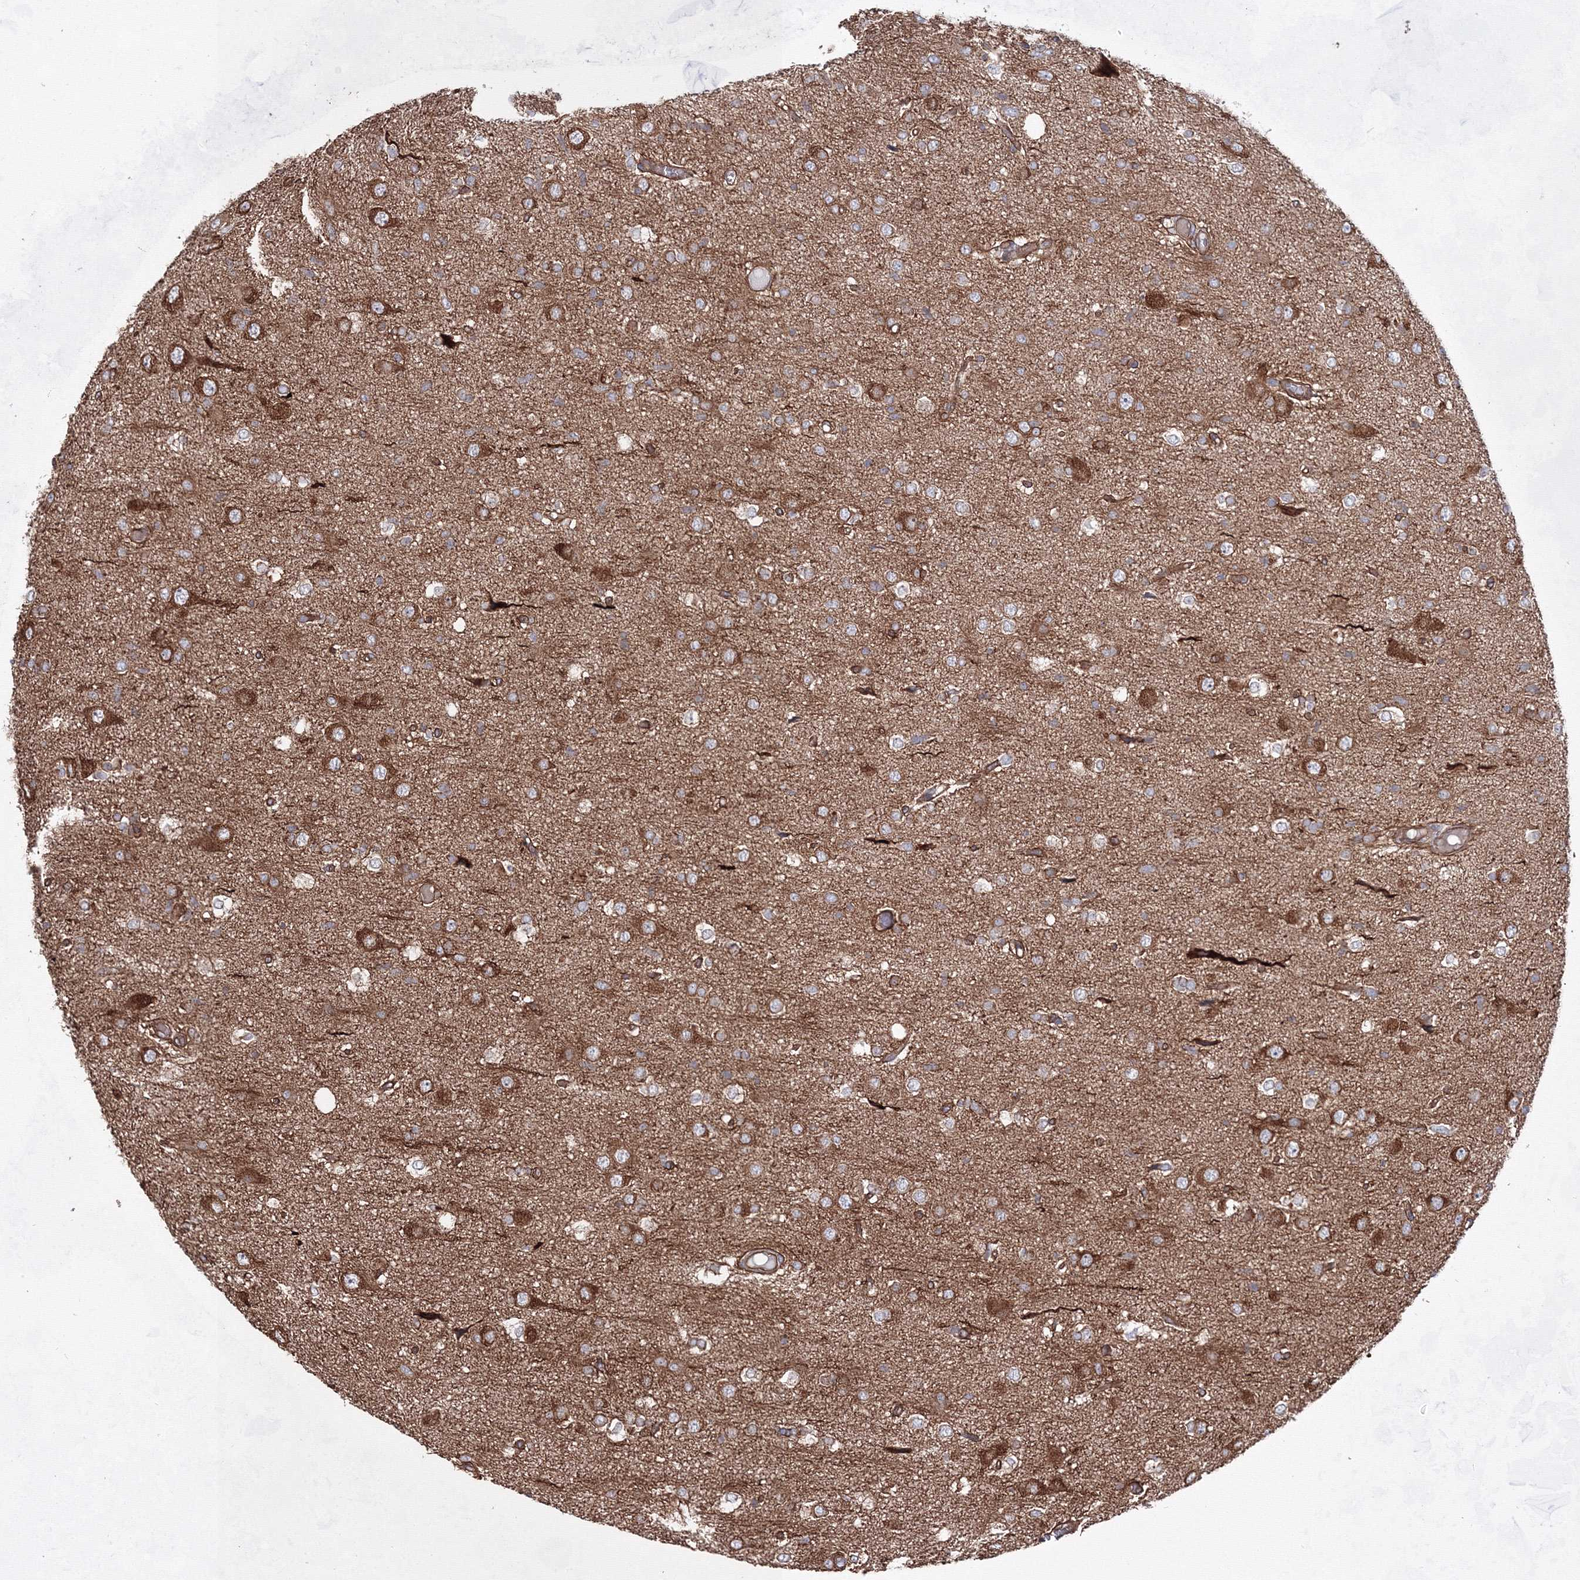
{"staining": {"intensity": "weak", "quantity": "25%-75%", "location": "cytoplasmic/membranous"}, "tissue": "glioma", "cell_type": "Tumor cells", "image_type": "cancer", "snomed": [{"axis": "morphology", "description": "Glioma, malignant, High grade"}, {"axis": "topography", "description": "Brain"}], "caption": "Immunohistochemical staining of high-grade glioma (malignant) displays low levels of weak cytoplasmic/membranous staining in about 25%-75% of tumor cells. (DAB (3,3'-diaminobenzidine) = brown stain, brightfield microscopy at high magnification).", "gene": "EXOC6", "patient": {"sex": "female", "age": 59}}